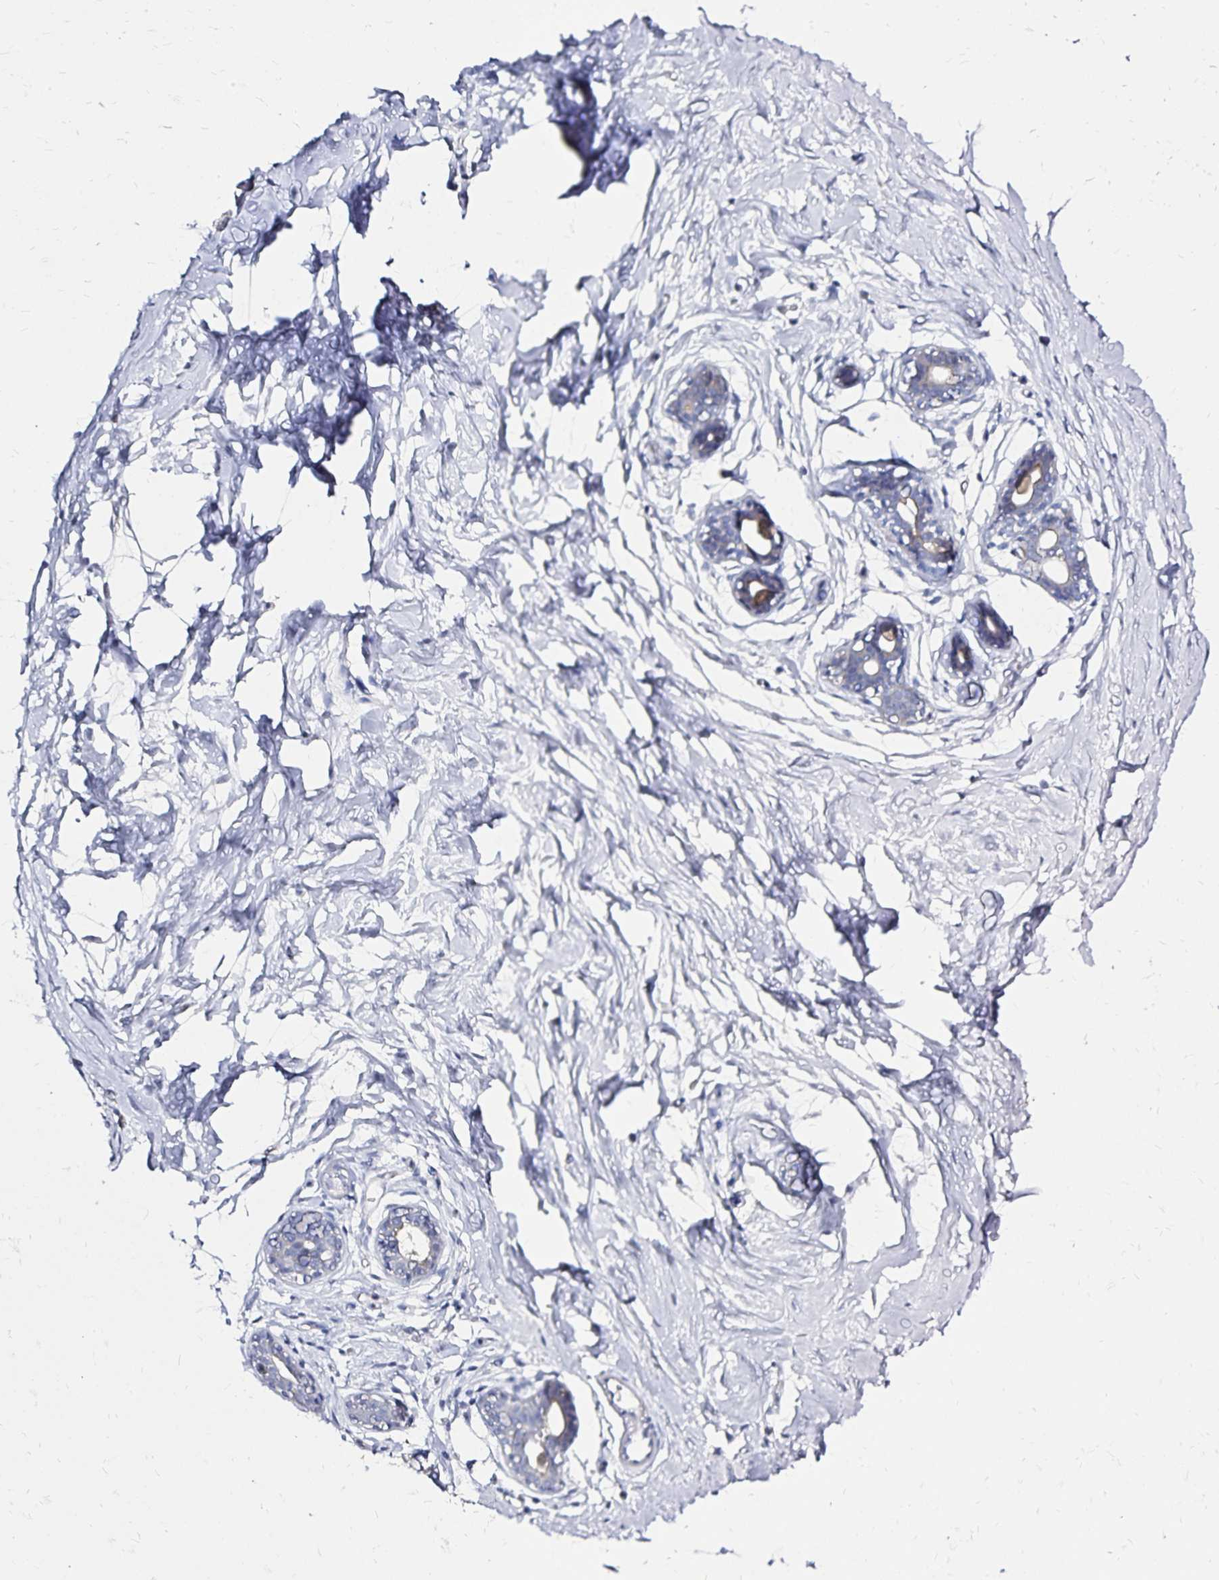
{"staining": {"intensity": "negative", "quantity": "none", "location": "none"}, "tissue": "breast", "cell_type": "Adipocytes", "image_type": "normal", "snomed": [{"axis": "morphology", "description": "Normal tissue, NOS"}, {"axis": "topography", "description": "Breast"}], "caption": "A high-resolution image shows IHC staining of unremarkable breast, which displays no significant expression in adipocytes. The staining is performed using DAB brown chromogen with nuclei counter-stained in using hematoxylin.", "gene": "SLC5A1", "patient": {"sex": "female", "age": 45}}